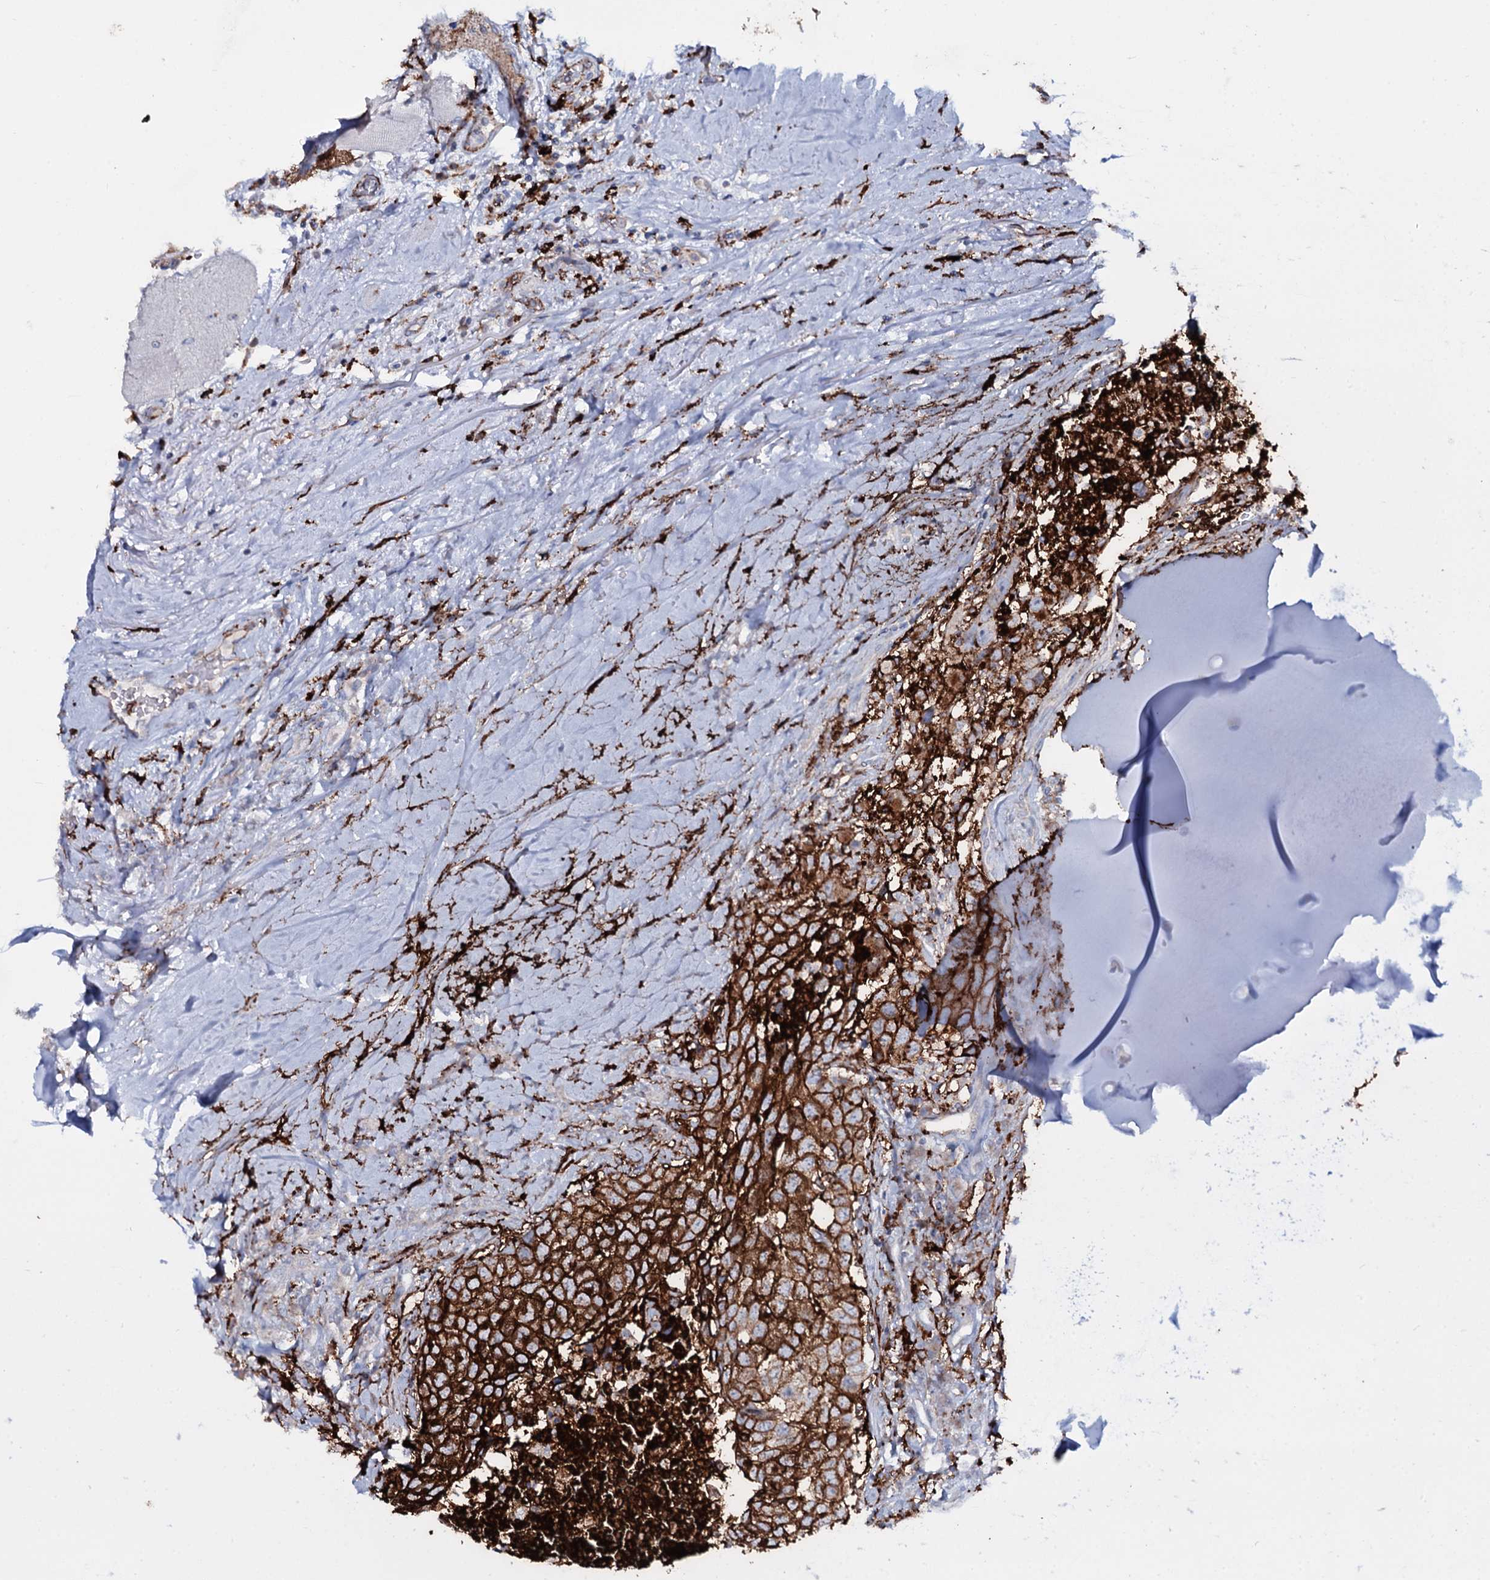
{"staining": {"intensity": "strong", "quantity": ">75%", "location": "cytoplasmic/membranous"}, "tissue": "head and neck cancer", "cell_type": "Tumor cells", "image_type": "cancer", "snomed": [{"axis": "morphology", "description": "Squamous cell carcinoma, NOS"}, {"axis": "topography", "description": "Head-Neck"}], "caption": "Immunohistochemical staining of squamous cell carcinoma (head and neck) exhibits high levels of strong cytoplasmic/membranous expression in approximately >75% of tumor cells.", "gene": "OSBPL2", "patient": {"sex": "male", "age": 66}}